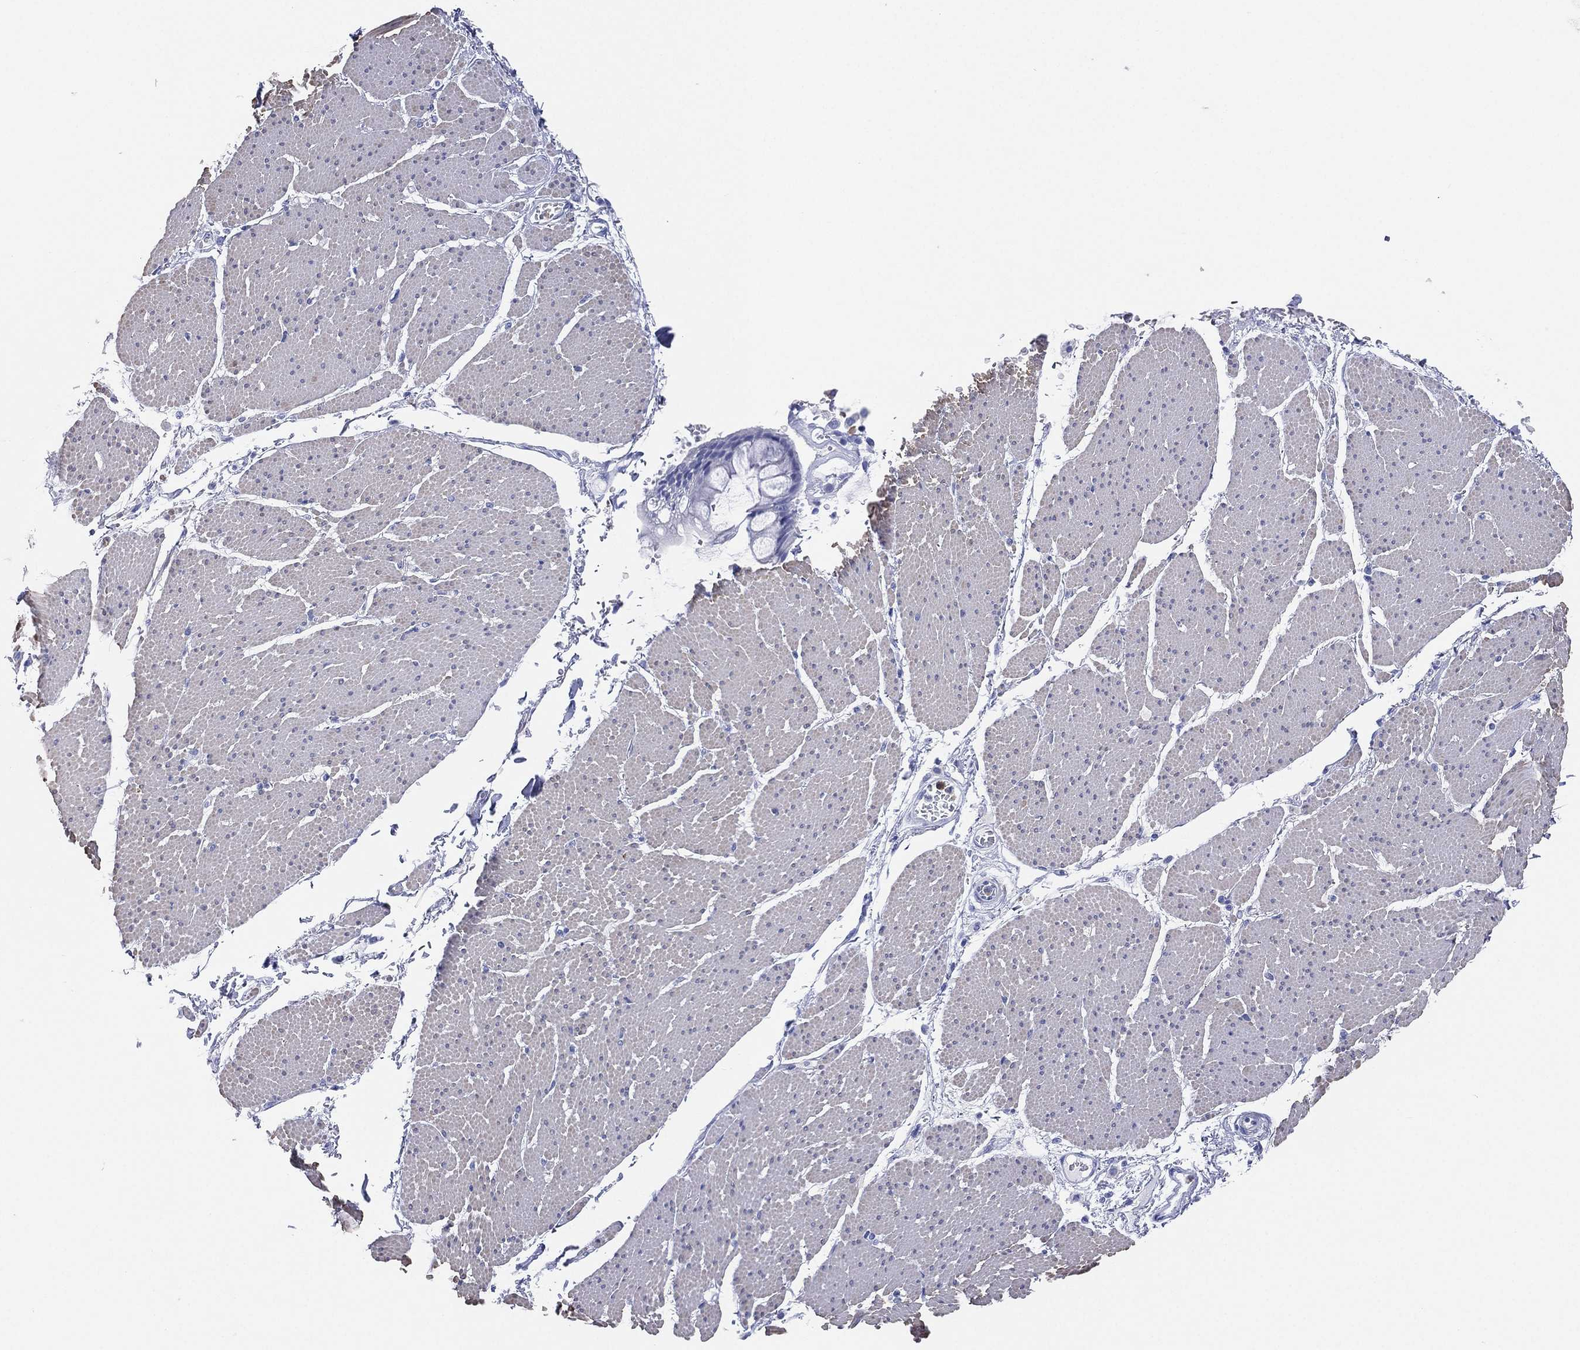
{"staining": {"intensity": "negative", "quantity": "none", "location": "none"}, "tissue": "smooth muscle", "cell_type": "Smooth muscle cells", "image_type": "normal", "snomed": [{"axis": "morphology", "description": "Normal tissue, NOS"}, {"axis": "topography", "description": "Smooth muscle"}, {"axis": "topography", "description": "Anal"}], "caption": "Immunohistochemistry (IHC) histopathology image of benign smooth muscle stained for a protein (brown), which demonstrates no positivity in smooth muscle cells.", "gene": "CD79A", "patient": {"sex": "male", "age": 83}}